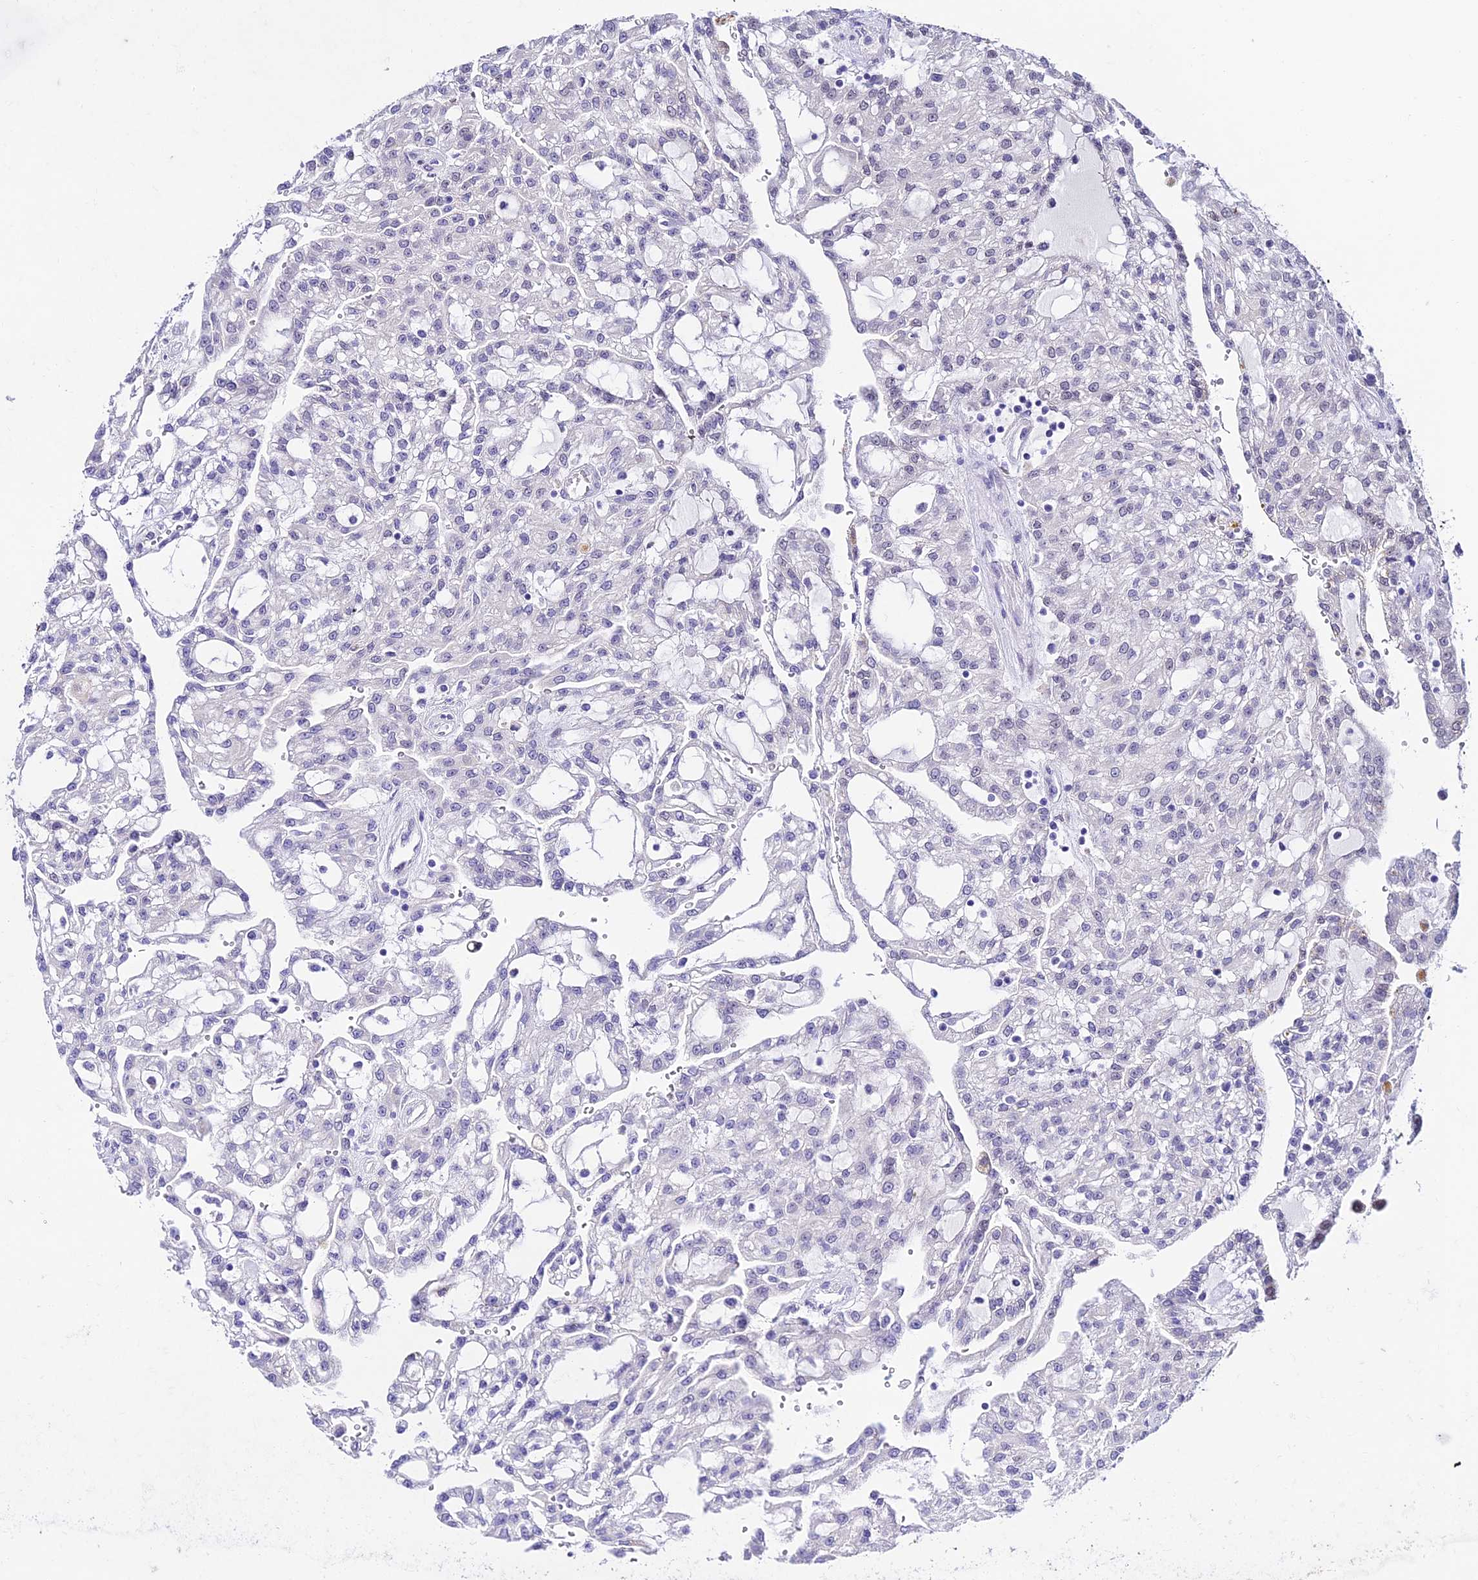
{"staining": {"intensity": "negative", "quantity": "none", "location": "none"}, "tissue": "renal cancer", "cell_type": "Tumor cells", "image_type": "cancer", "snomed": [{"axis": "morphology", "description": "Adenocarcinoma, NOS"}, {"axis": "topography", "description": "Kidney"}], "caption": "Renal cancer (adenocarcinoma) was stained to show a protein in brown. There is no significant positivity in tumor cells.", "gene": "POFUT2", "patient": {"sex": "male", "age": 63}}